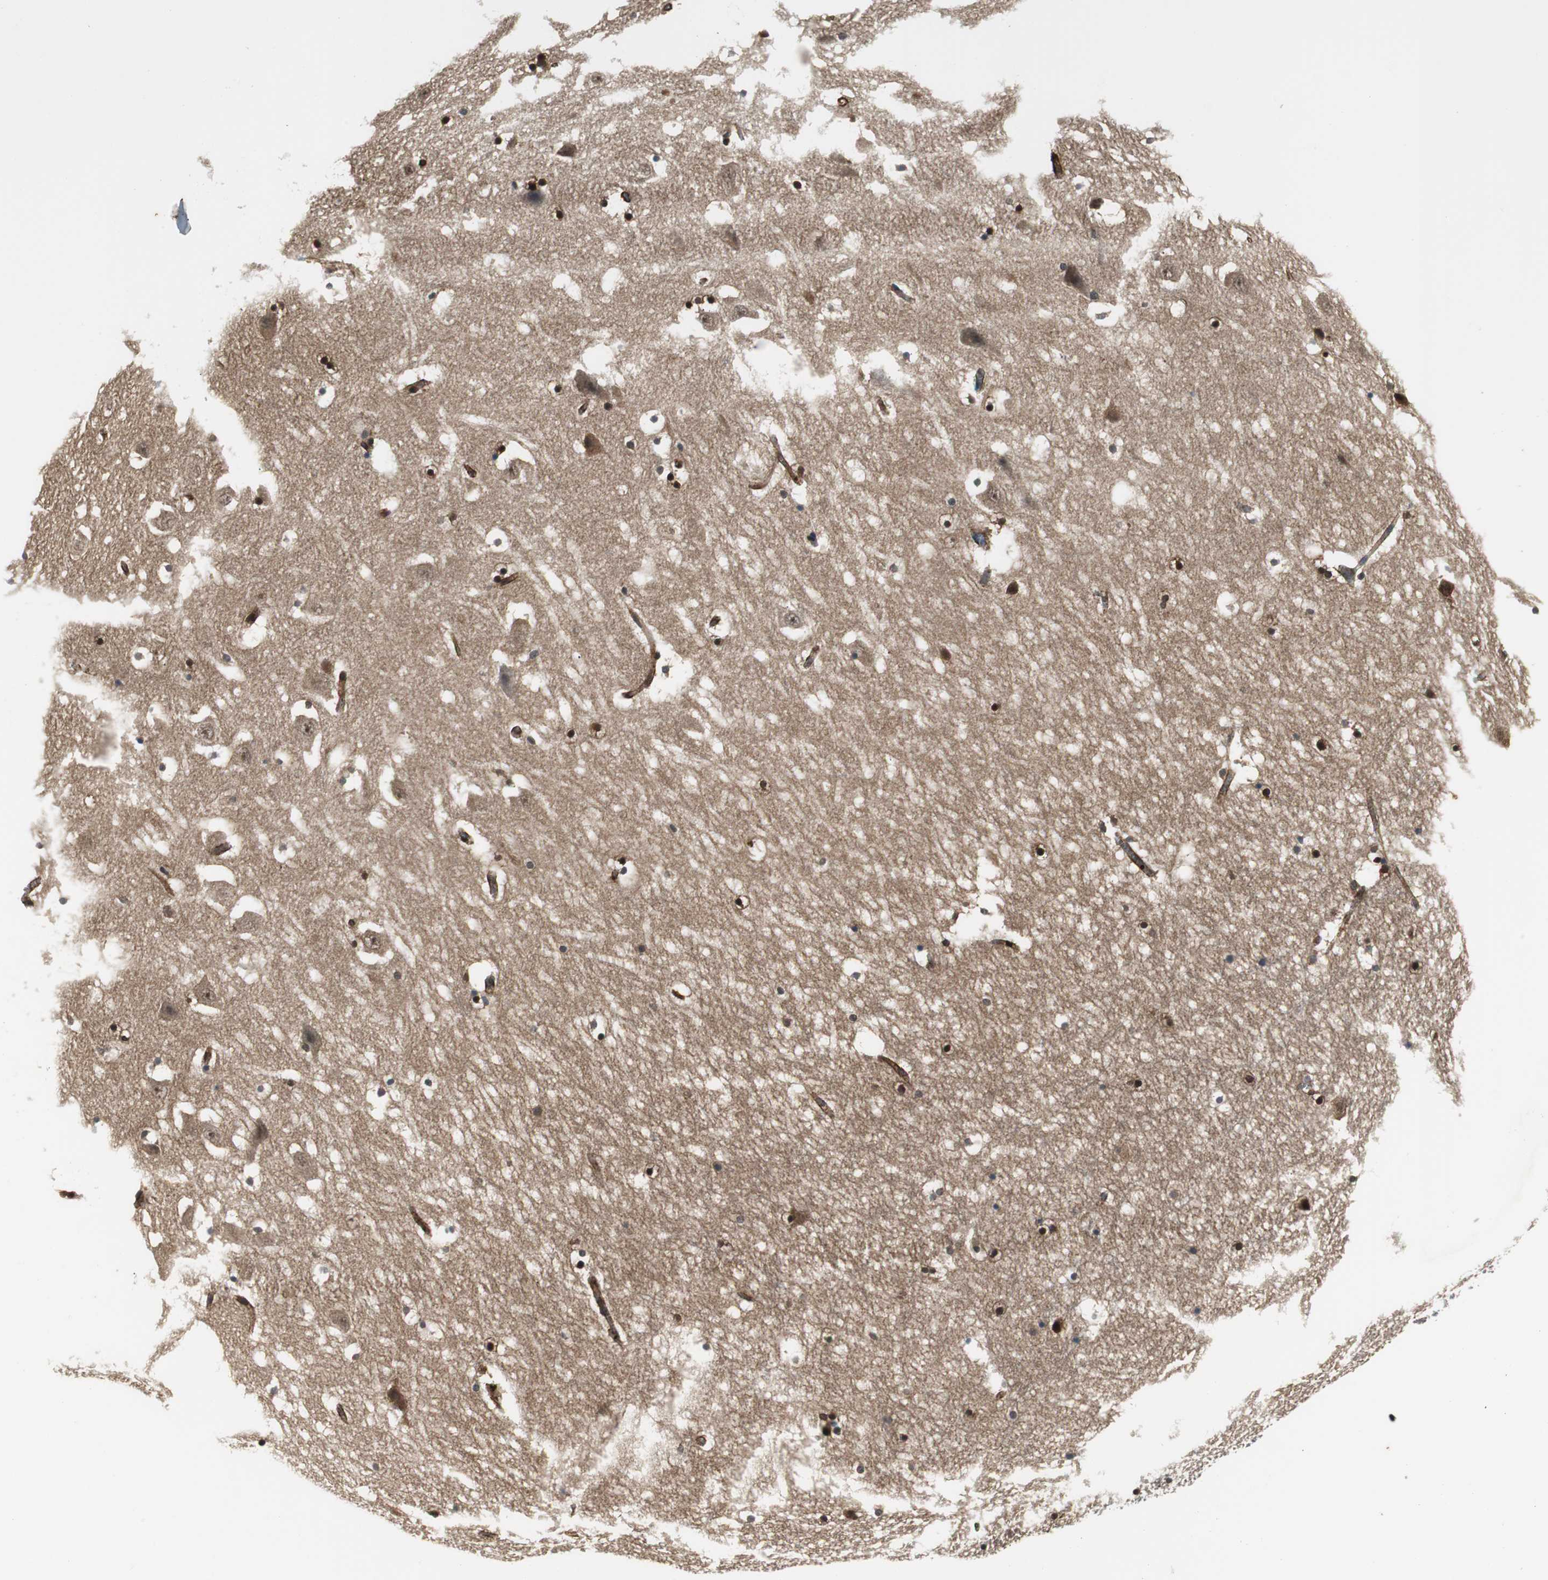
{"staining": {"intensity": "strong", "quantity": "25%-75%", "location": "cytoplasmic/membranous"}, "tissue": "hippocampus", "cell_type": "Glial cells", "image_type": "normal", "snomed": [{"axis": "morphology", "description": "Normal tissue, NOS"}, {"axis": "topography", "description": "Hippocampus"}], "caption": "Immunohistochemistry photomicrograph of unremarkable hippocampus: hippocampus stained using IHC shows high levels of strong protein expression localized specifically in the cytoplasmic/membranous of glial cells, appearing as a cytoplasmic/membranous brown color.", "gene": "PTPN11", "patient": {"sex": "male", "age": 45}}